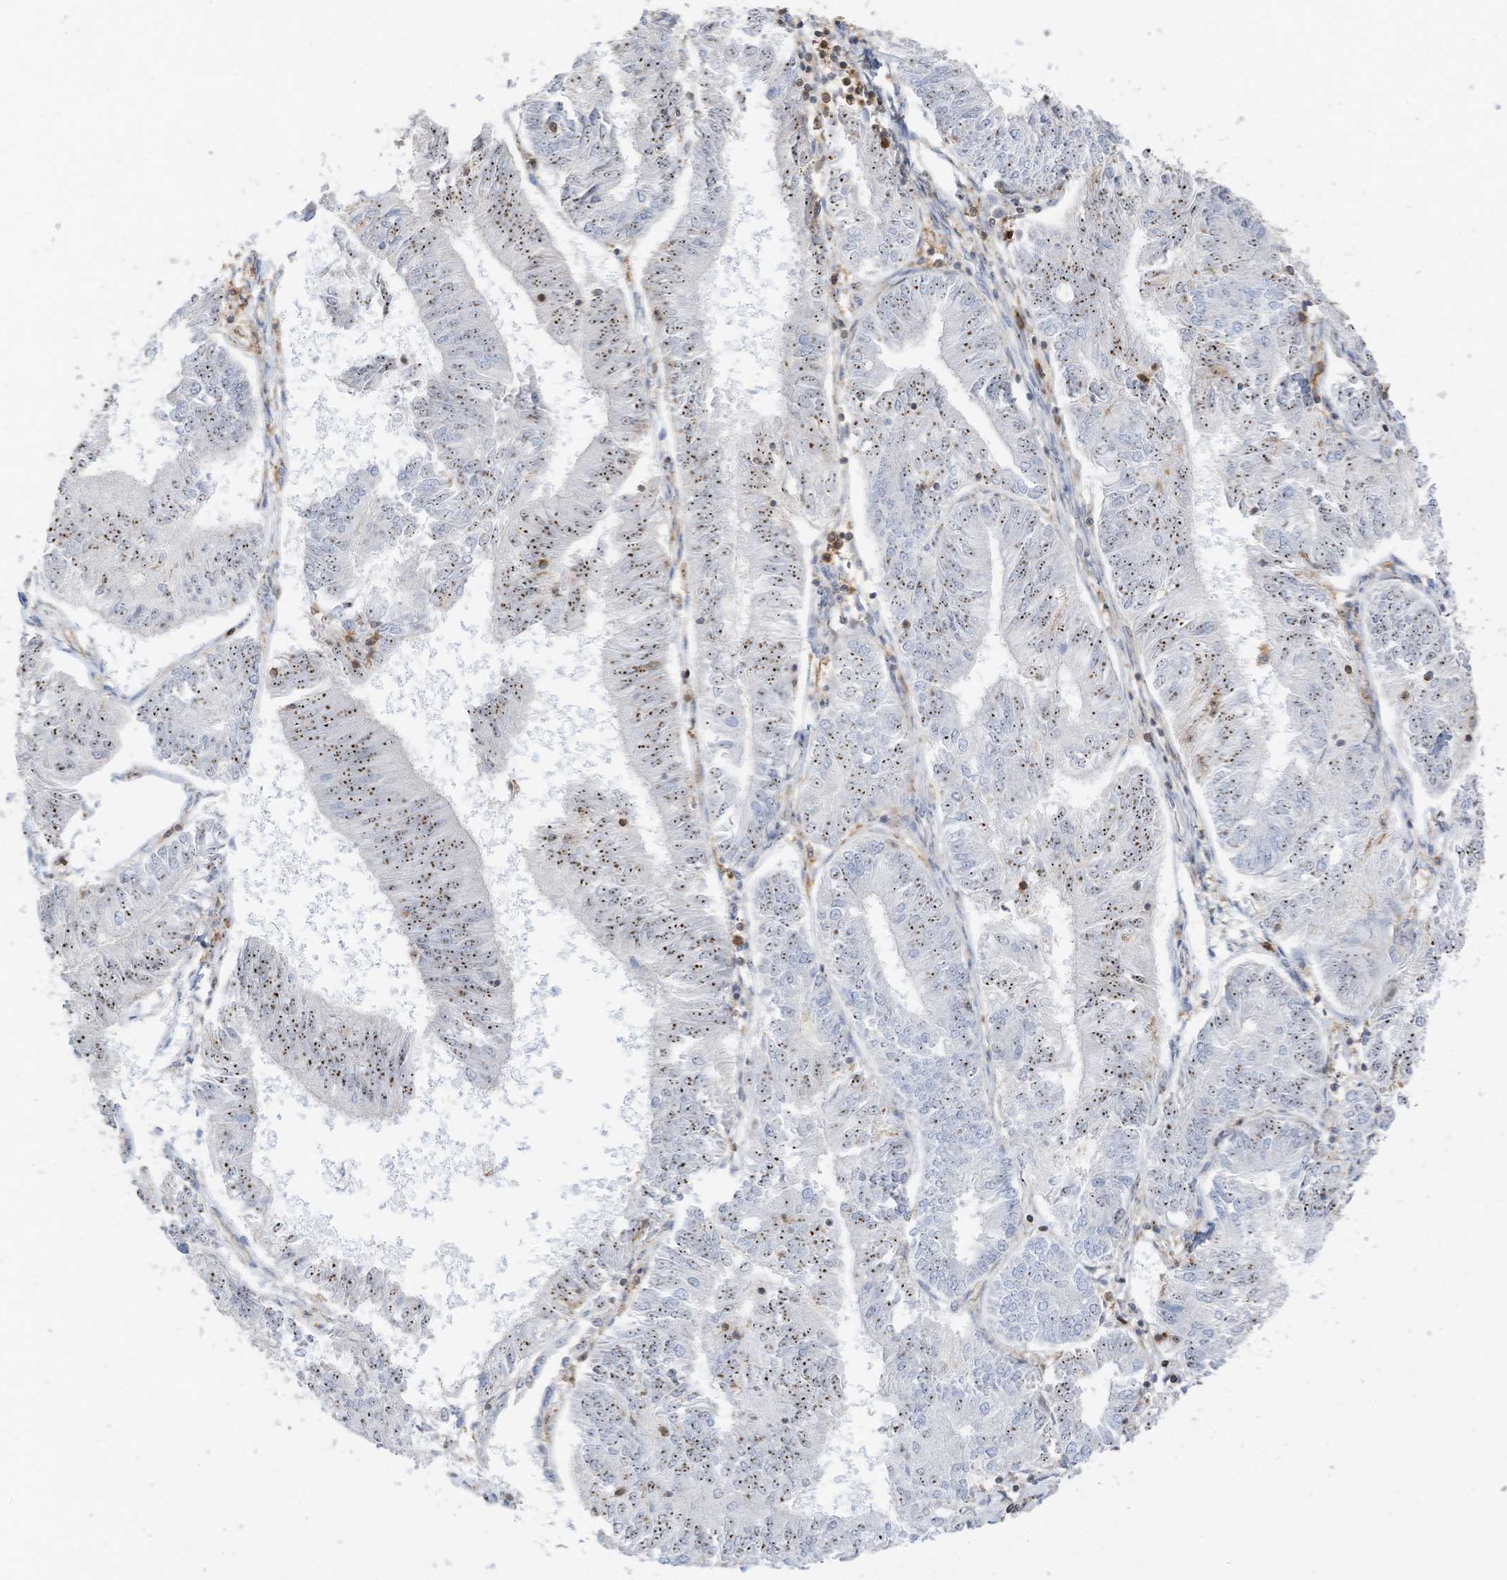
{"staining": {"intensity": "moderate", "quantity": ">75%", "location": "nuclear"}, "tissue": "endometrial cancer", "cell_type": "Tumor cells", "image_type": "cancer", "snomed": [{"axis": "morphology", "description": "Adenocarcinoma, NOS"}, {"axis": "topography", "description": "Endometrium"}], "caption": "Endometrial cancer (adenocarcinoma) stained for a protein (brown) reveals moderate nuclear positive staining in approximately >75% of tumor cells.", "gene": "ARHGAP25", "patient": {"sex": "female", "age": 58}}